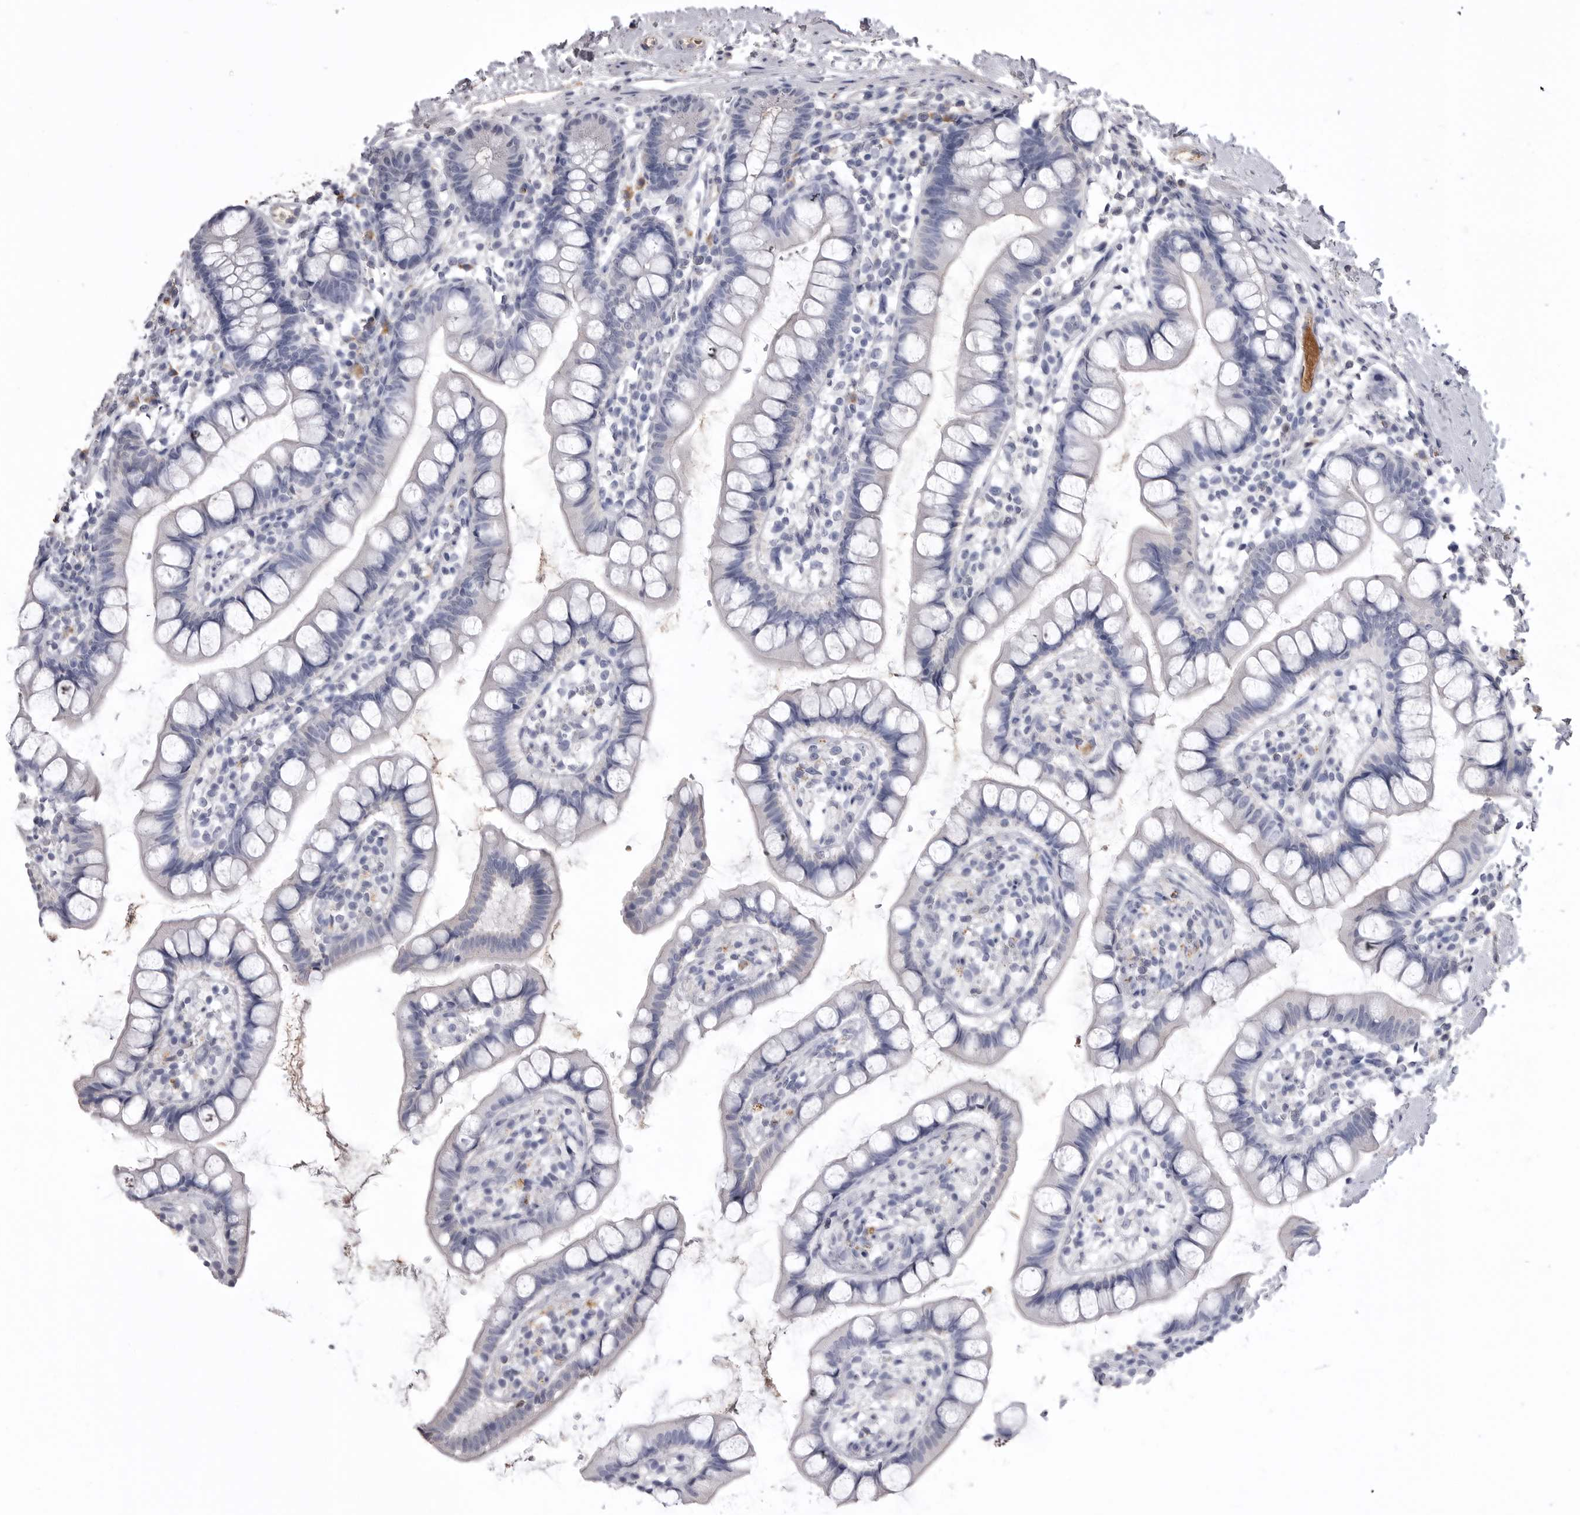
{"staining": {"intensity": "negative", "quantity": "none", "location": "none"}, "tissue": "small intestine", "cell_type": "Glandular cells", "image_type": "normal", "snomed": [{"axis": "morphology", "description": "Normal tissue, NOS"}, {"axis": "topography", "description": "Small intestine"}], "caption": "This is an immunohistochemistry photomicrograph of normal small intestine. There is no expression in glandular cells.", "gene": "AHSG", "patient": {"sex": "female", "age": 84}}